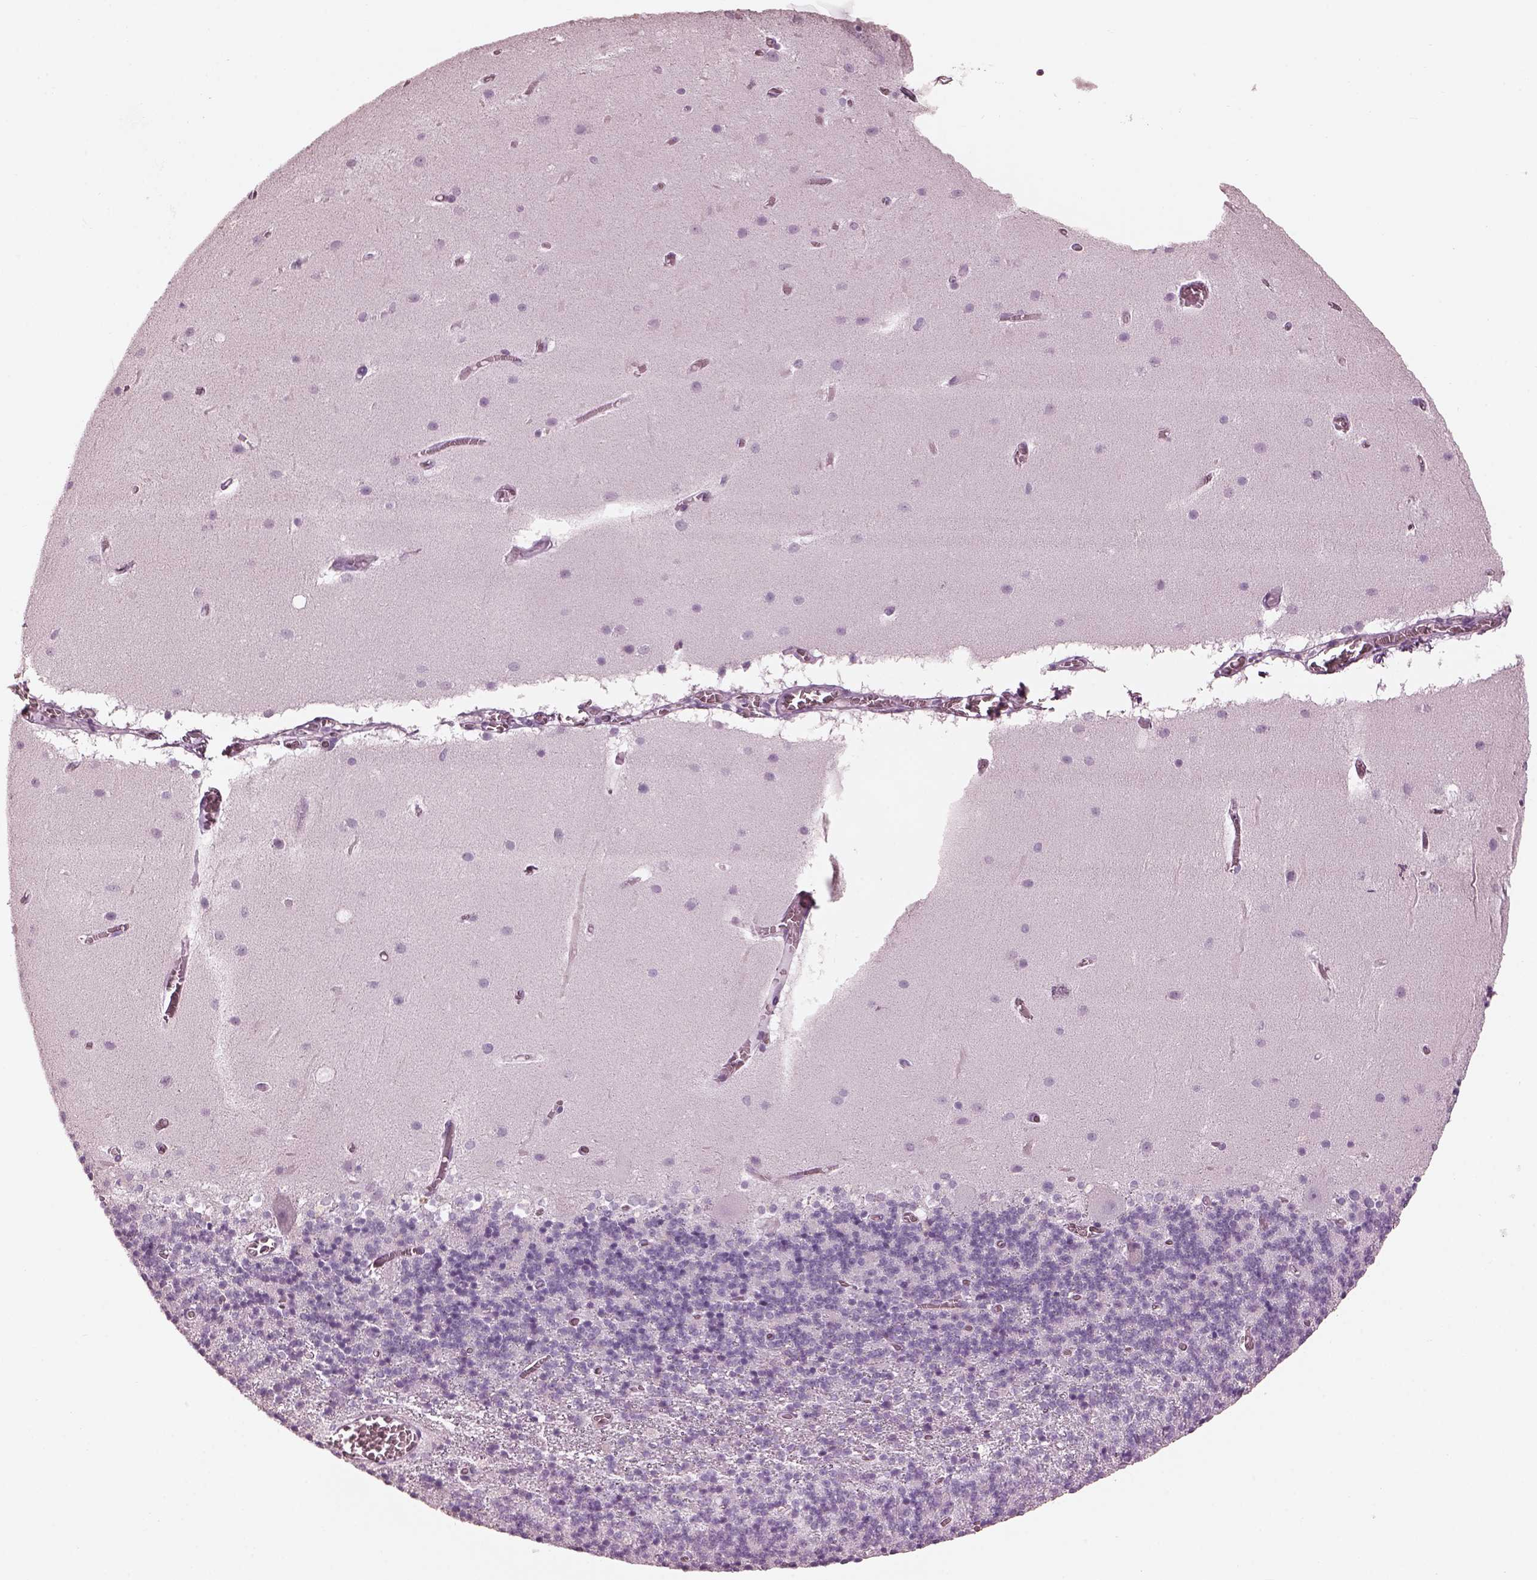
{"staining": {"intensity": "negative", "quantity": "none", "location": "none"}, "tissue": "cerebellum", "cell_type": "Cells in granular layer", "image_type": "normal", "snomed": [{"axis": "morphology", "description": "Normal tissue, NOS"}, {"axis": "topography", "description": "Cerebellum"}], "caption": "Cells in granular layer show no significant staining in unremarkable cerebellum. (DAB immunohistochemistry visualized using brightfield microscopy, high magnification).", "gene": "FABP9", "patient": {"sex": "male", "age": 70}}